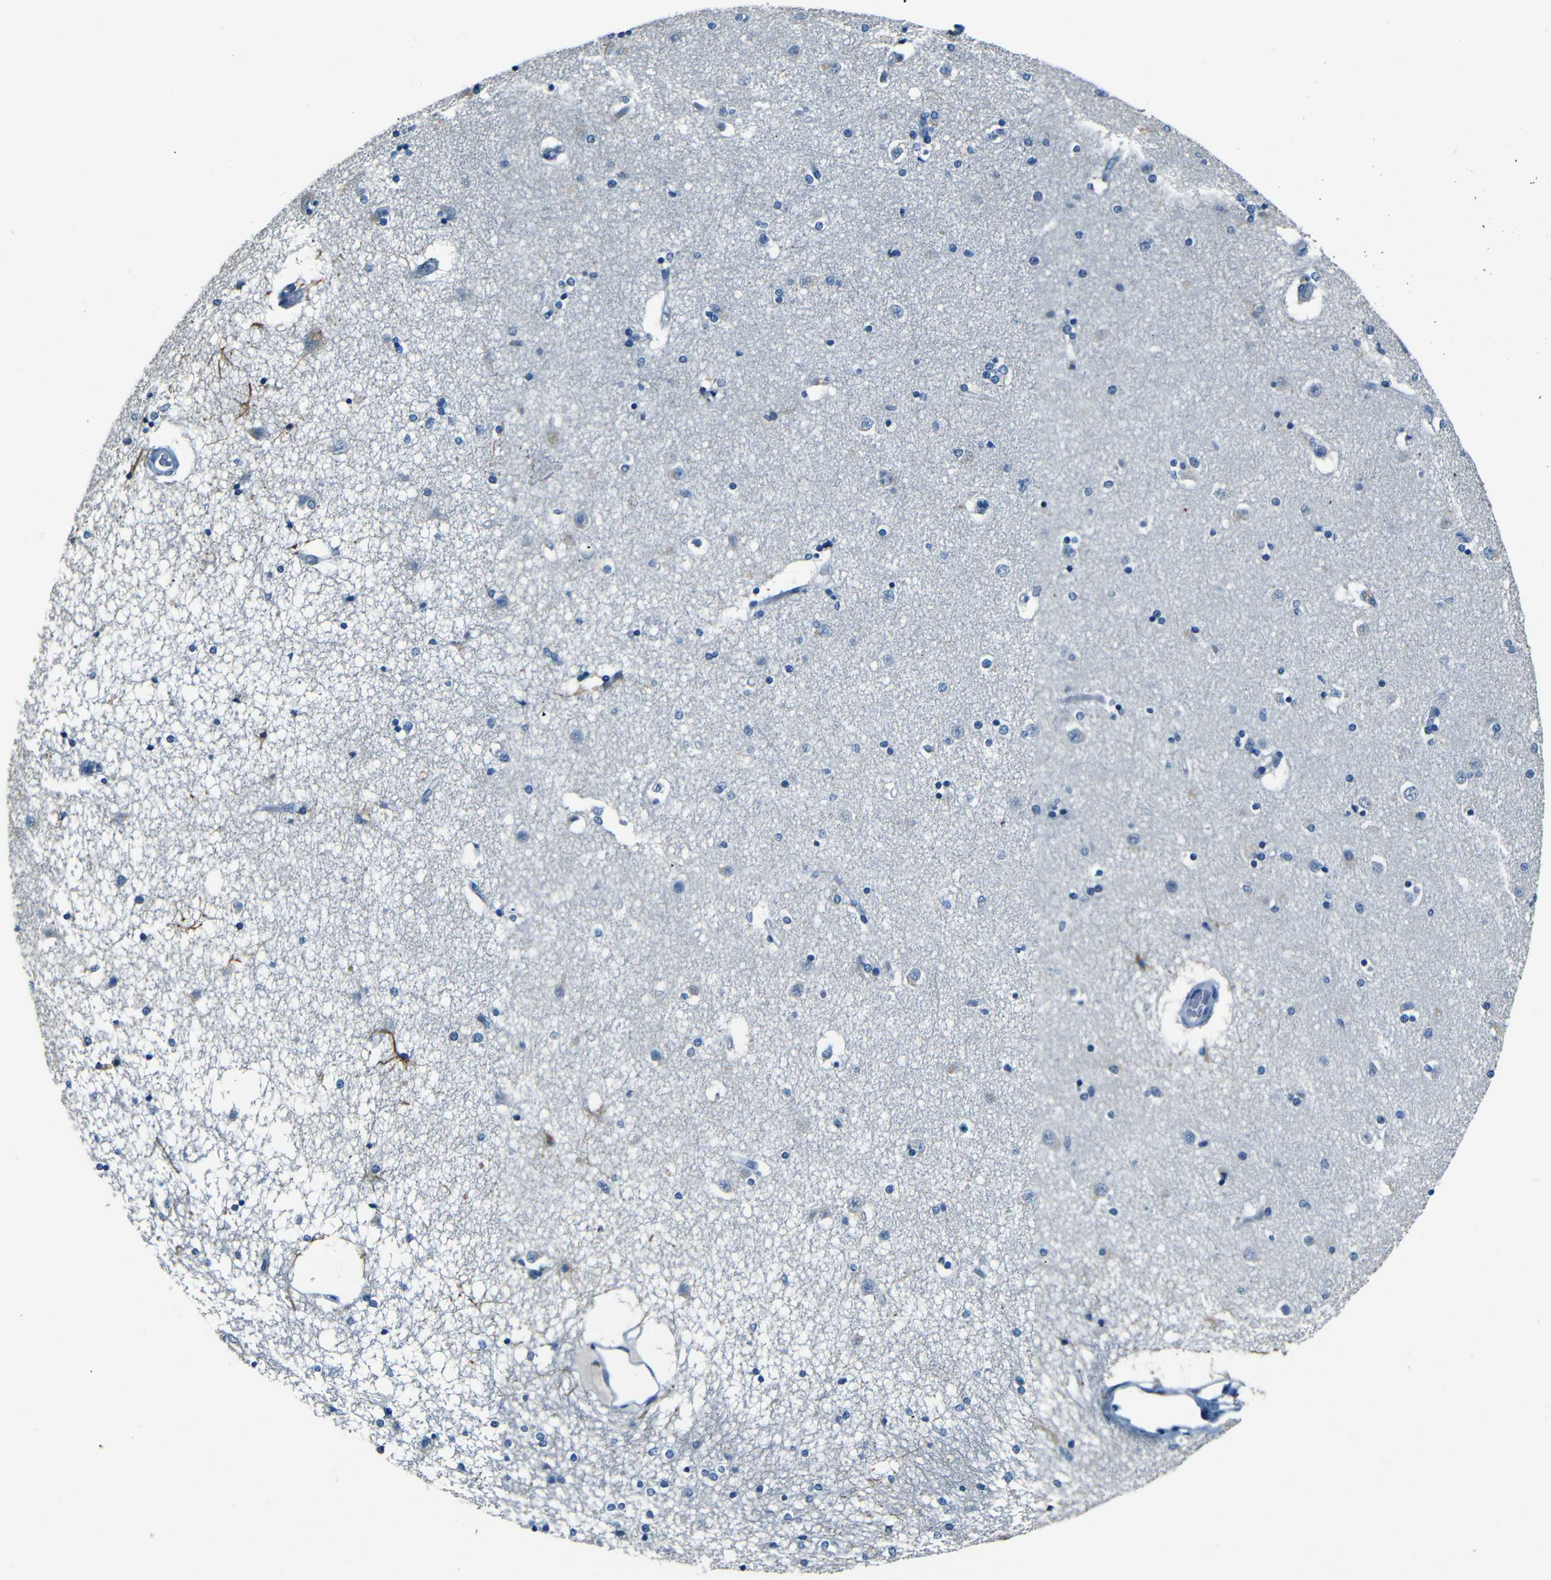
{"staining": {"intensity": "negative", "quantity": "none", "location": "none"}, "tissue": "caudate", "cell_type": "Glial cells", "image_type": "normal", "snomed": [{"axis": "morphology", "description": "Normal tissue, NOS"}, {"axis": "topography", "description": "Lateral ventricle wall"}], "caption": "Caudate was stained to show a protein in brown. There is no significant staining in glial cells.", "gene": "ZMAT1", "patient": {"sex": "female", "age": 54}}